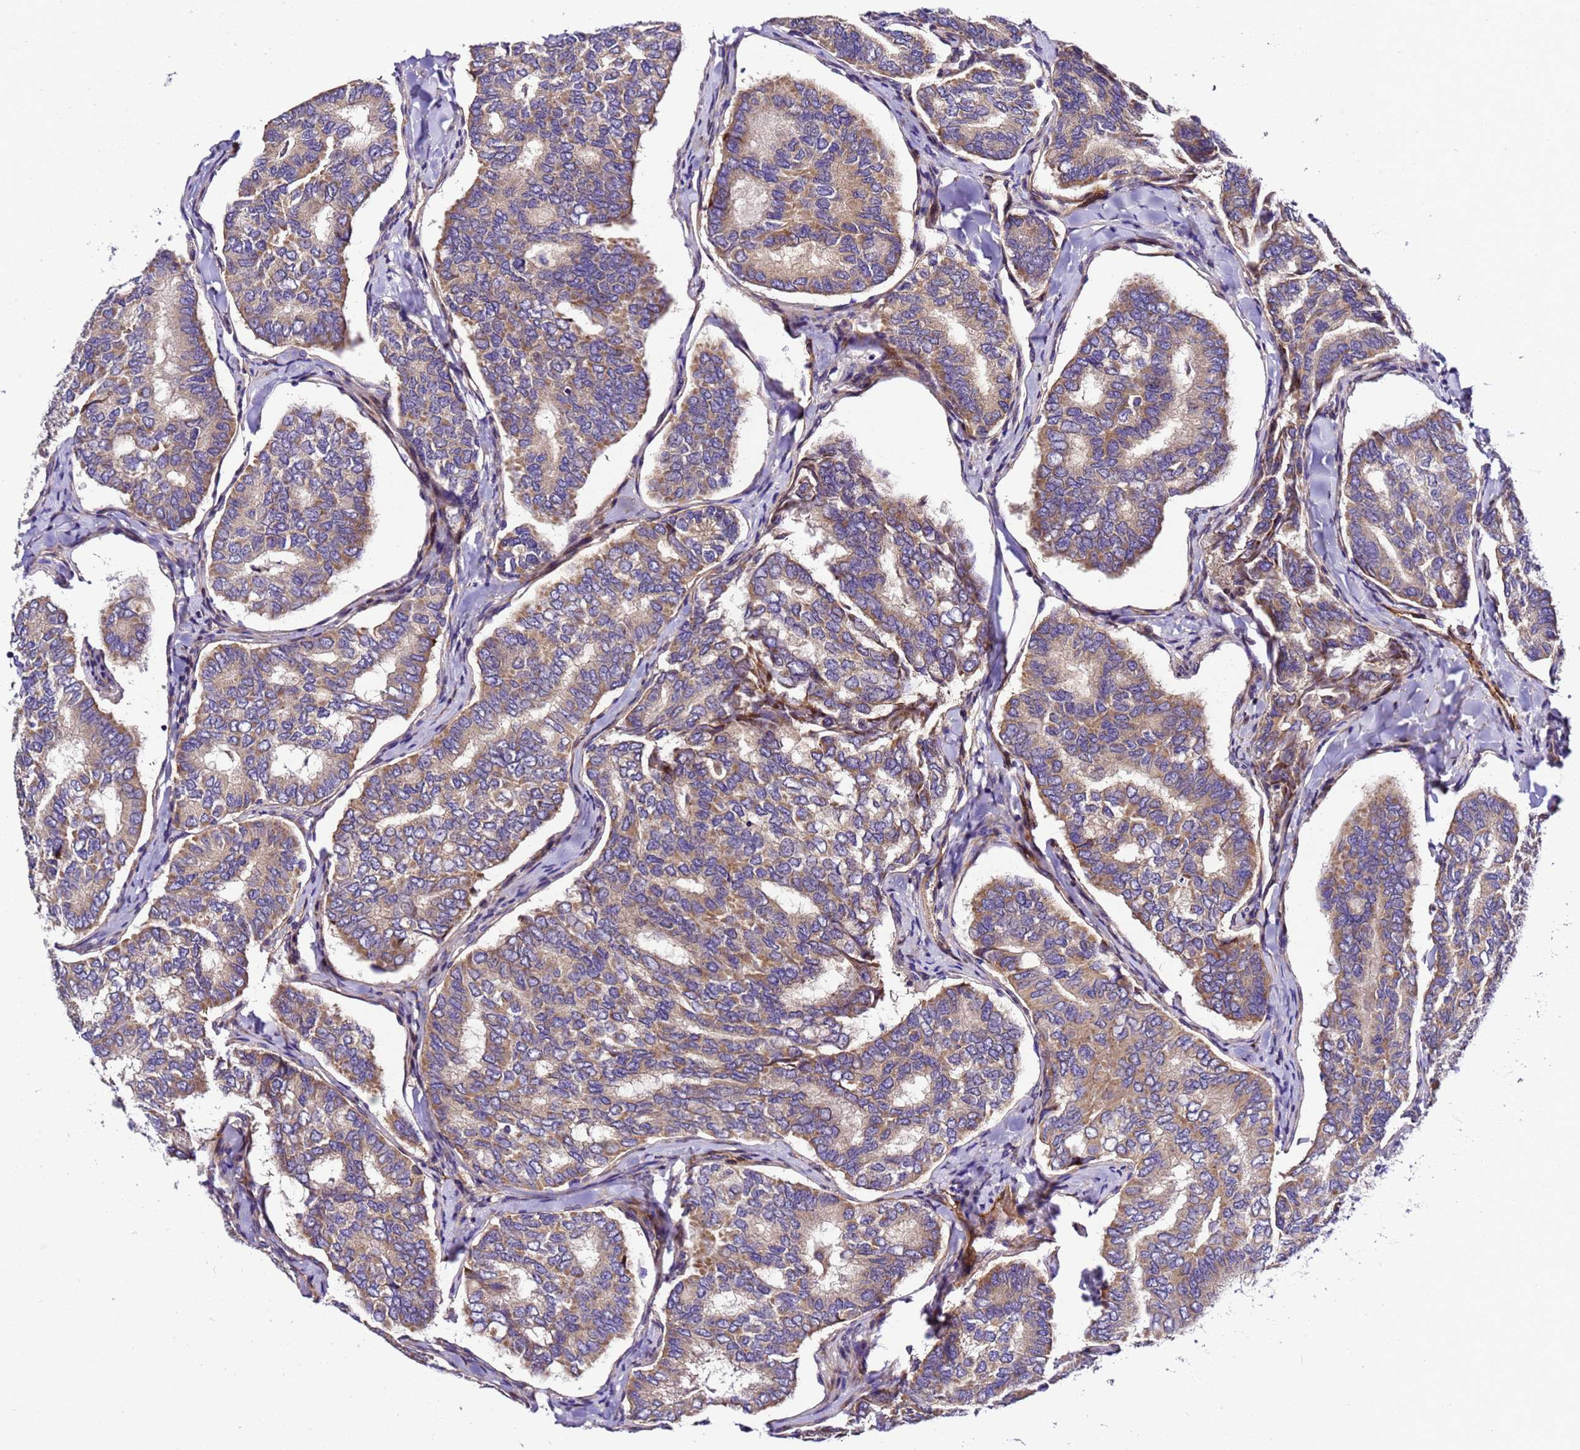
{"staining": {"intensity": "moderate", "quantity": "25%-75%", "location": "cytoplasmic/membranous"}, "tissue": "thyroid cancer", "cell_type": "Tumor cells", "image_type": "cancer", "snomed": [{"axis": "morphology", "description": "Papillary adenocarcinoma, NOS"}, {"axis": "topography", "description": "Thyroid gland"}], "caption": "Thyroid cancer (papillary adenocarcinoma) stained with a protein marker displays moderate staining in tumor cells.", "gene": "ZNF417", "patient": {"sex": "female", "age": 35}}